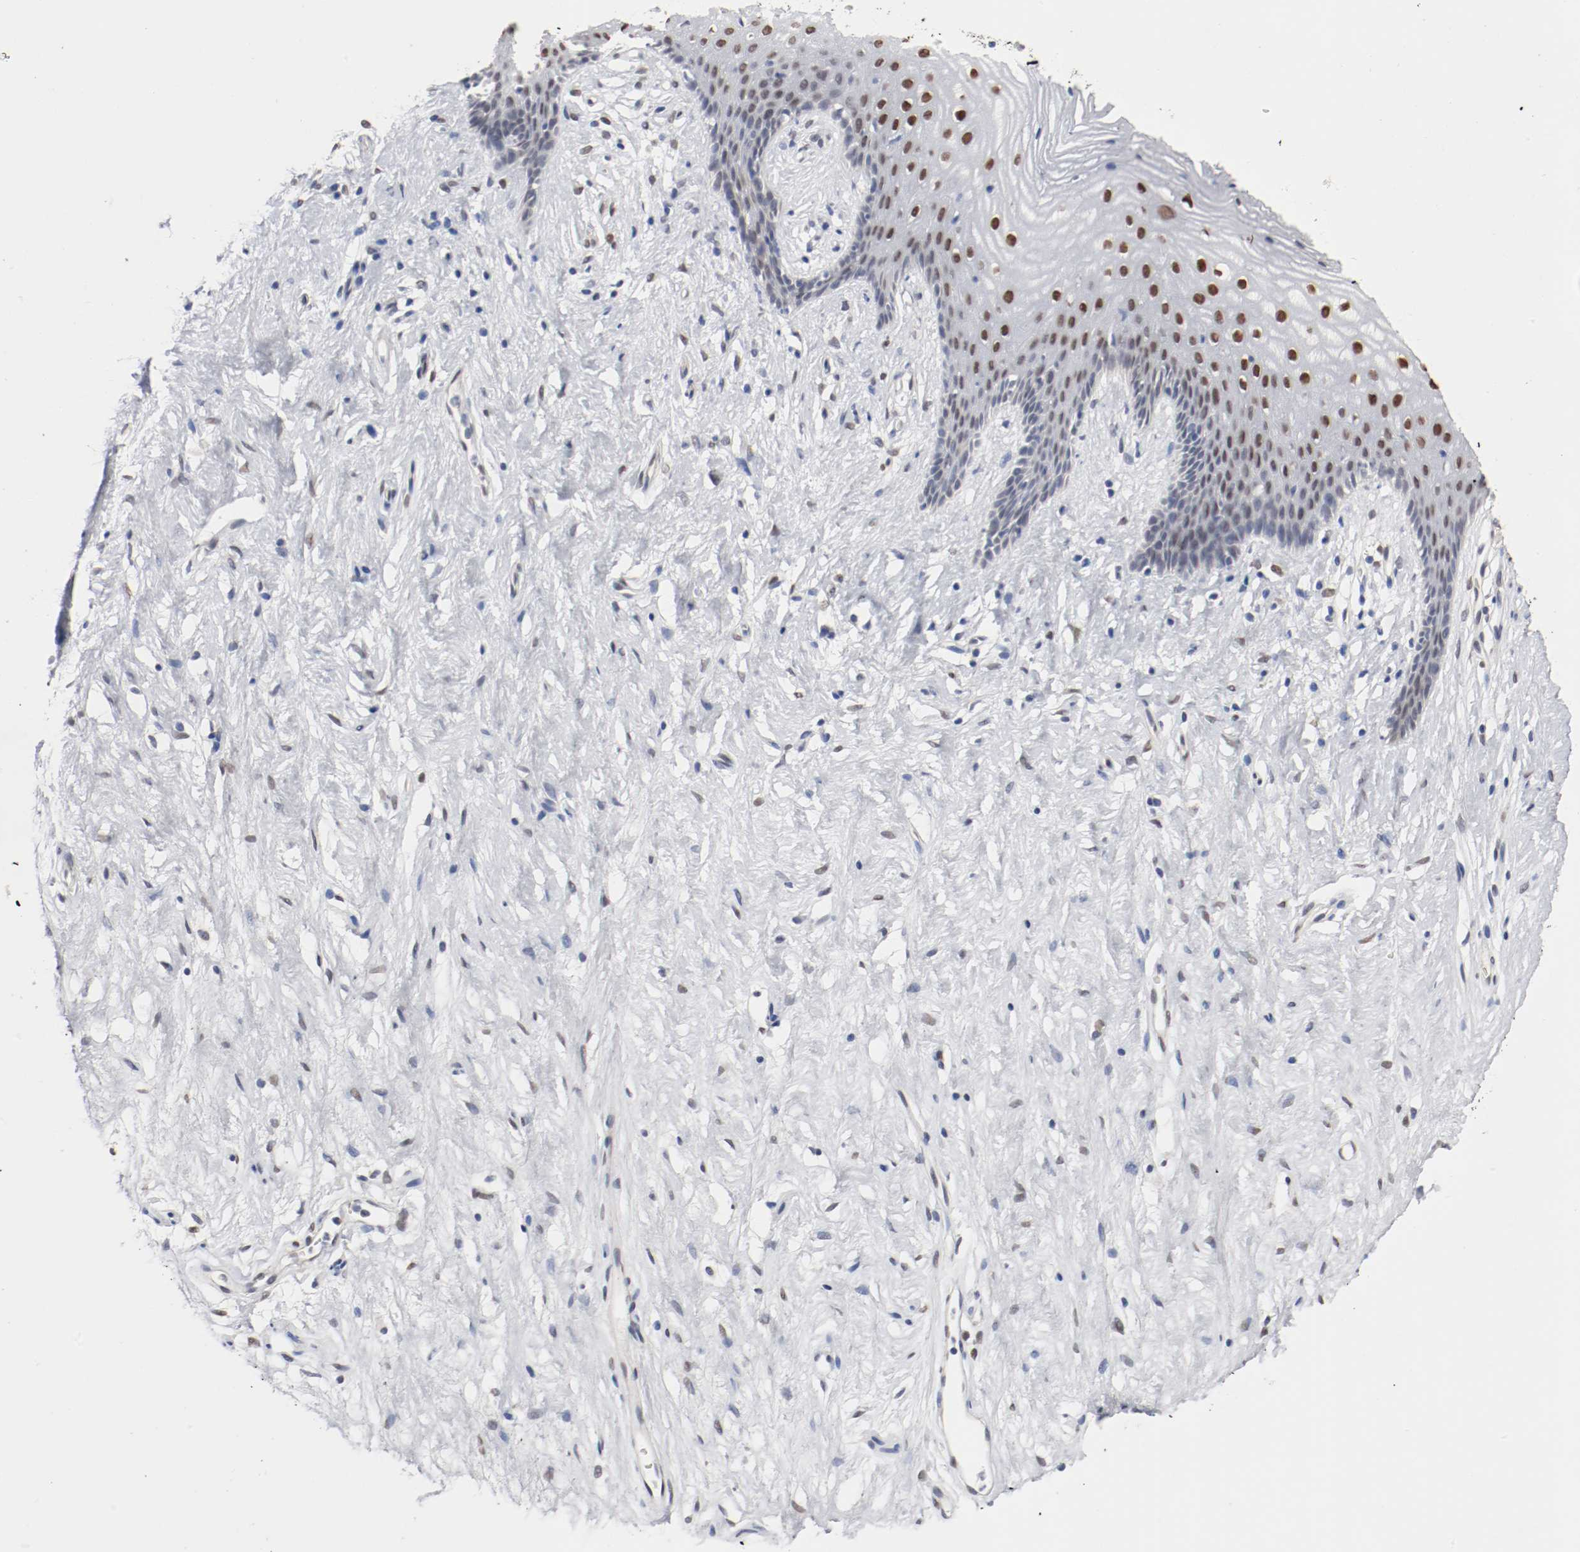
{"staining": {"intensity": "strong", "quantity": "25%-75%", "location": "nuclear"}, "tissue": "vagina", "cell_type": "Squamous epithelial cells", "image_type": "normal", "snomed": [{"axis": "morphology", "description": "Normal tissue, NOS"}, {"axis": "topography", "description": "Vagina"}], "caption": "Vagina stained with DAB IHC demonstrates high levels of strong nuclear expression in about 25%-75% of squamous epithelial cells.", "gene": "FOSL2", "patient": {"sex": "female", "age": 44}}